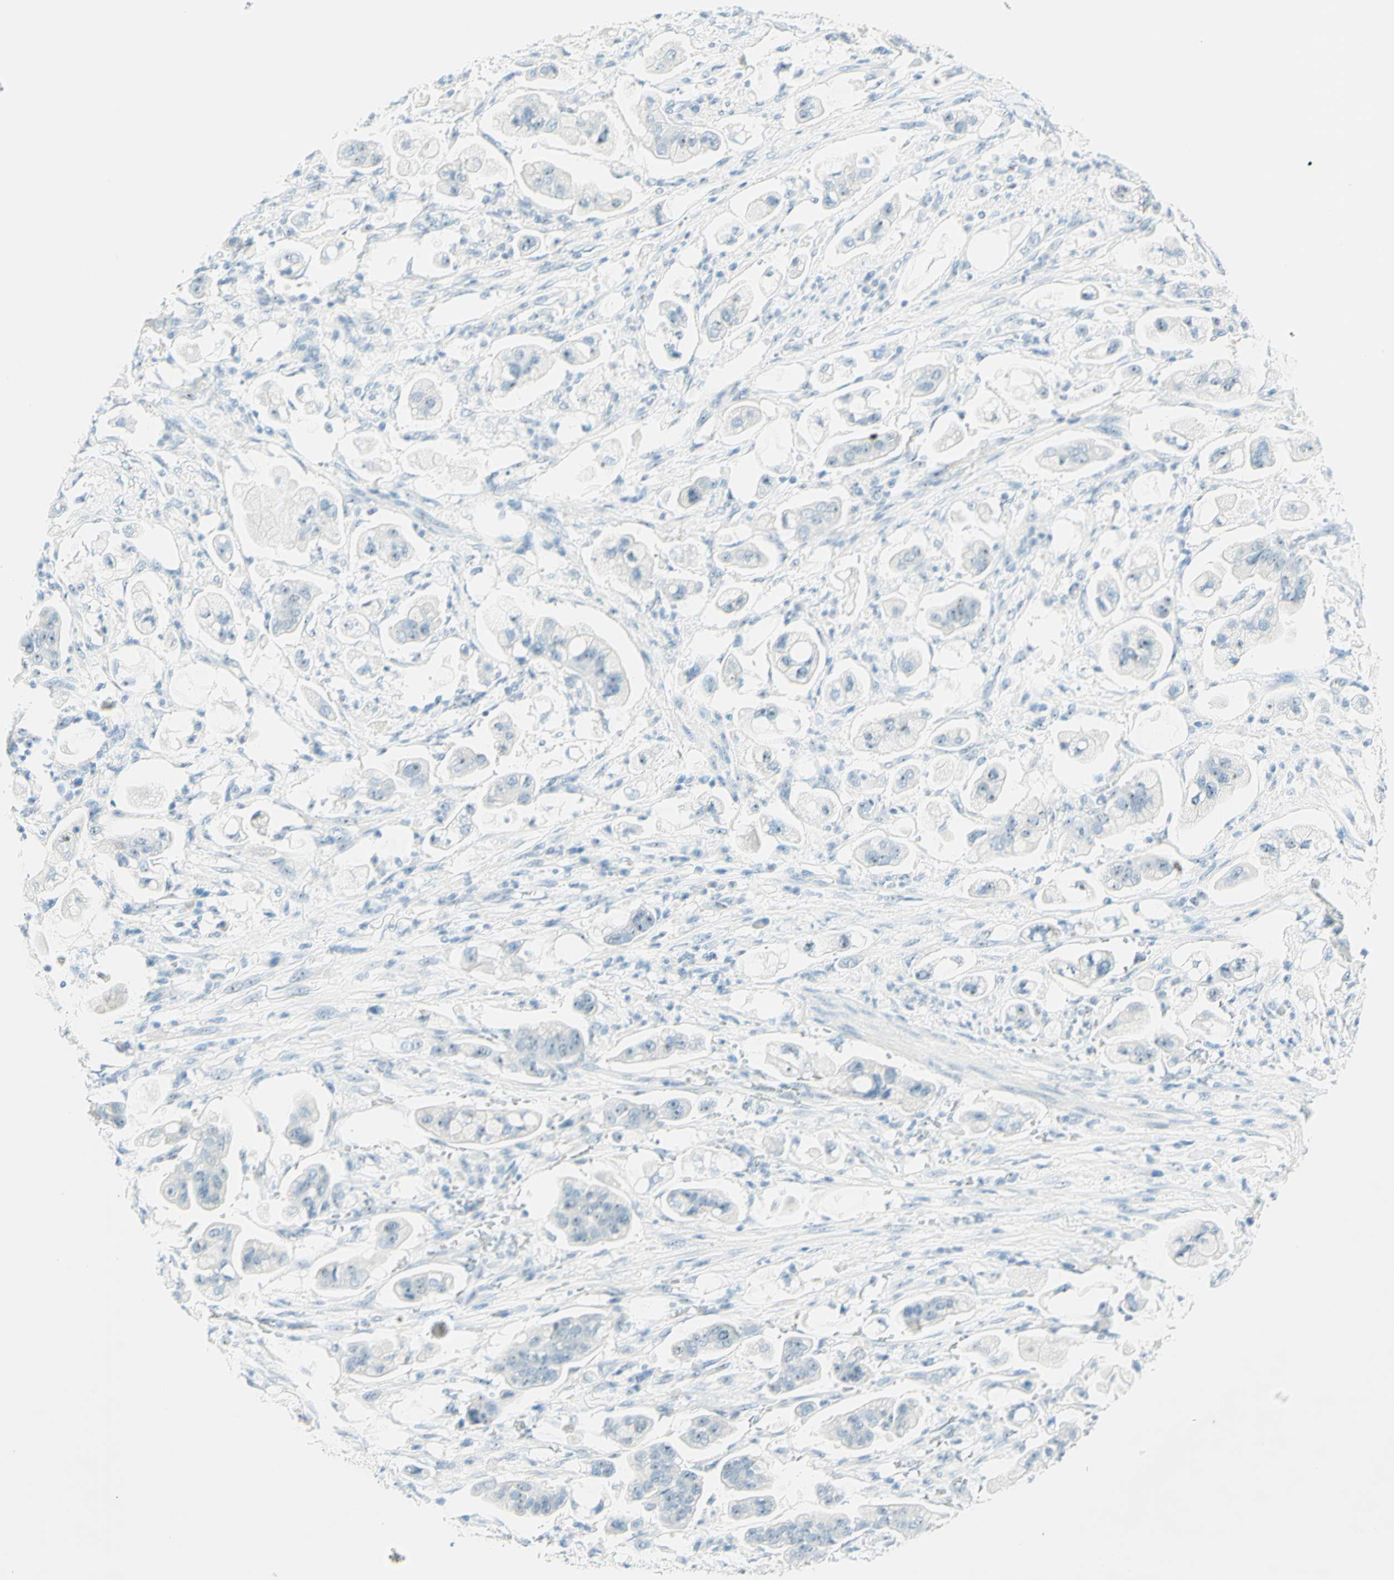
{"staining": {"intensity": "negative", "quantity": "none", "location": "none"}, "tissue": "stomach cancer", "cell_type": "Tumor cells", "image_type": "cancer", "snomed": [{"axis": "morphology", "description": "Adenocarcinoma, NOS"}, {"axis": "topography", "description": "Stomach"}], "caption": "The IHC photomicrograph has no significant staining in tumor cells of stomach cancer (adenocarcinoma) tissue.", "gene": "FMR1NB", "patient": {"sex": "male", "age": 62}}